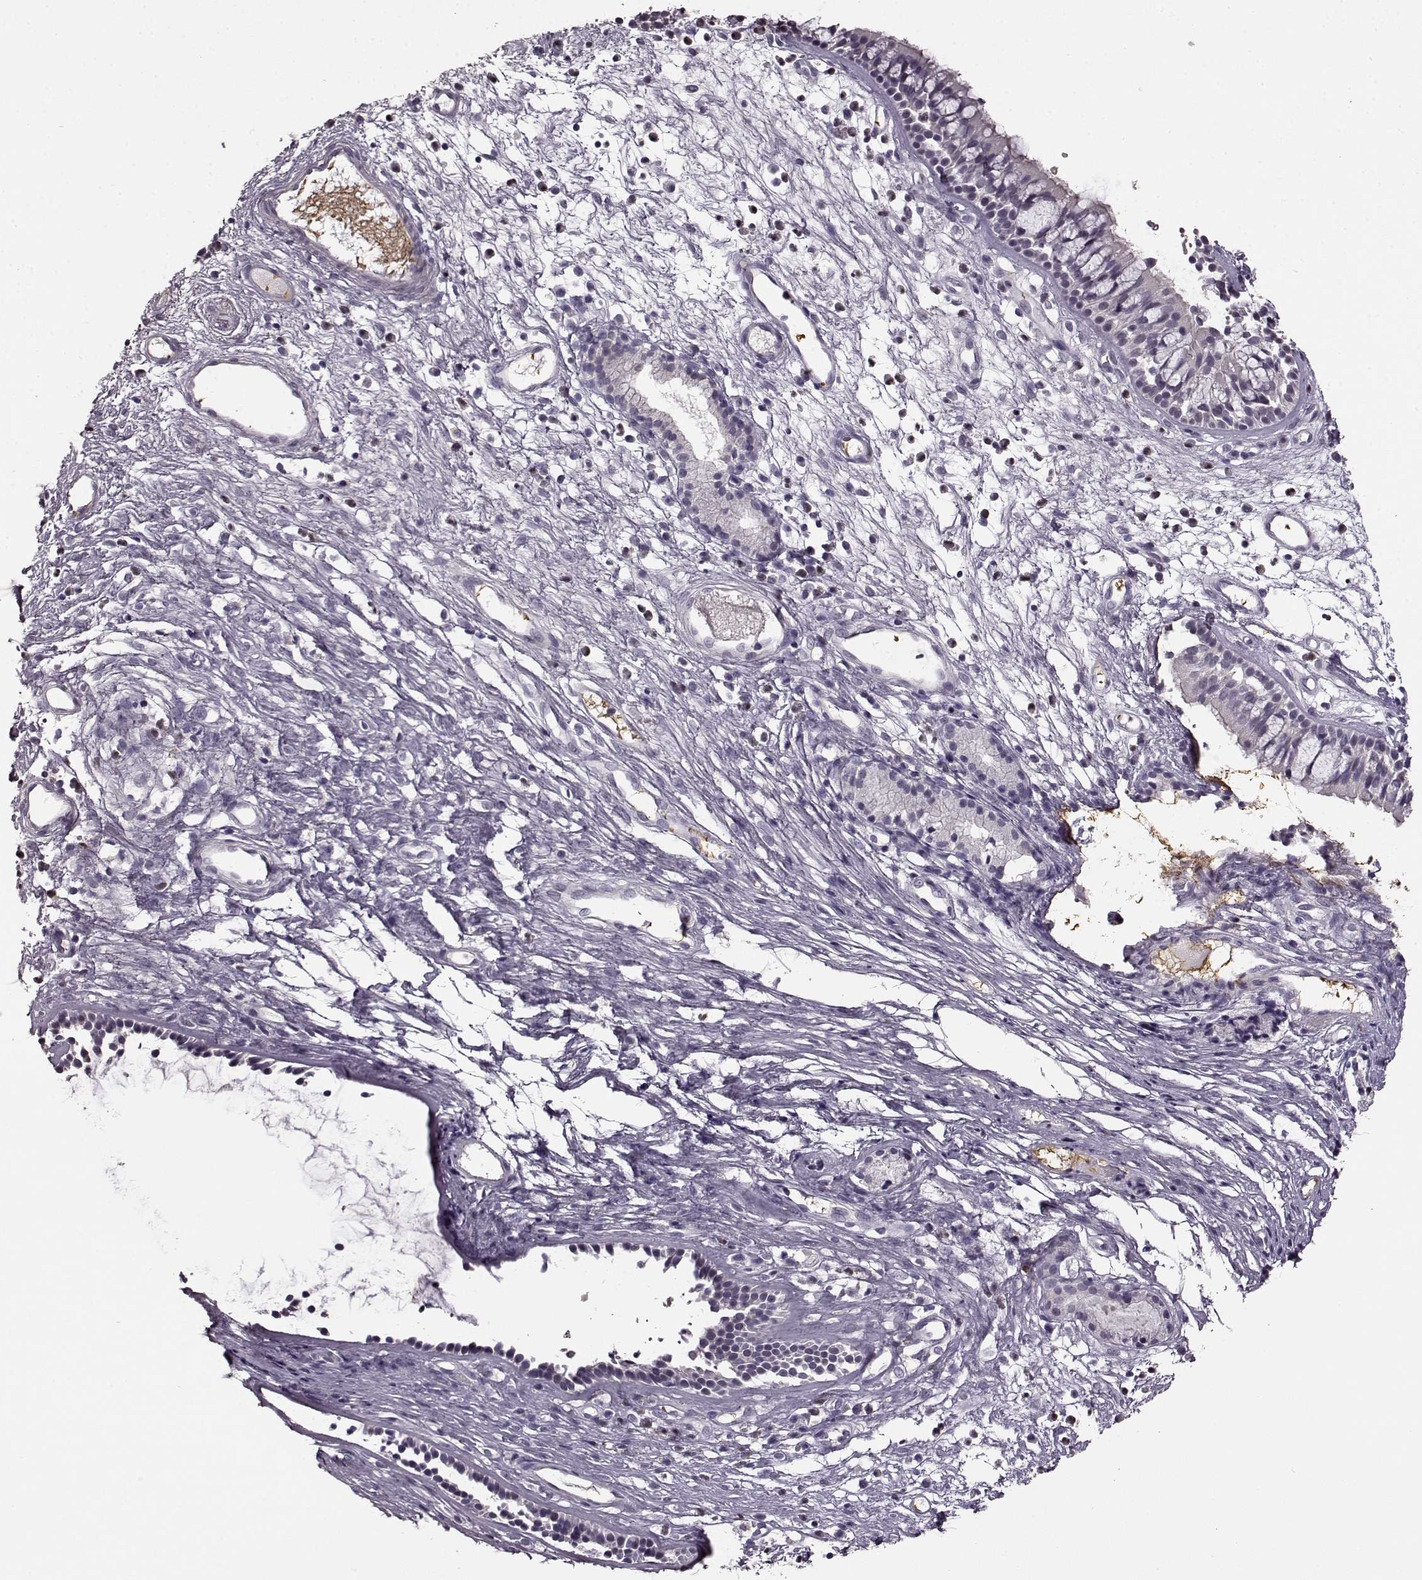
{"staining": {"intensity": "negative", "quantity": "none", "location": "none"}, "tissue": "nasopharynx", "cell_type": "Respiratory epithelial cells", "image_type": "normal", "snomed": [{"axis": "morphology", "description": "Normal tissue, NOS"}, {"axis": "topography", "description": "Nasopharynx"}], "caption": "Respiratory epithelial cells are negative for protein expression in normal human nasopharynx. (DAB (3,3'-diaminobenzidine) immunohistochemistry (IHC) visualized using brightfield microscopy, high magnification).", "gene": "CNGA3", "patient": {"sex": "male", "age": 77}}